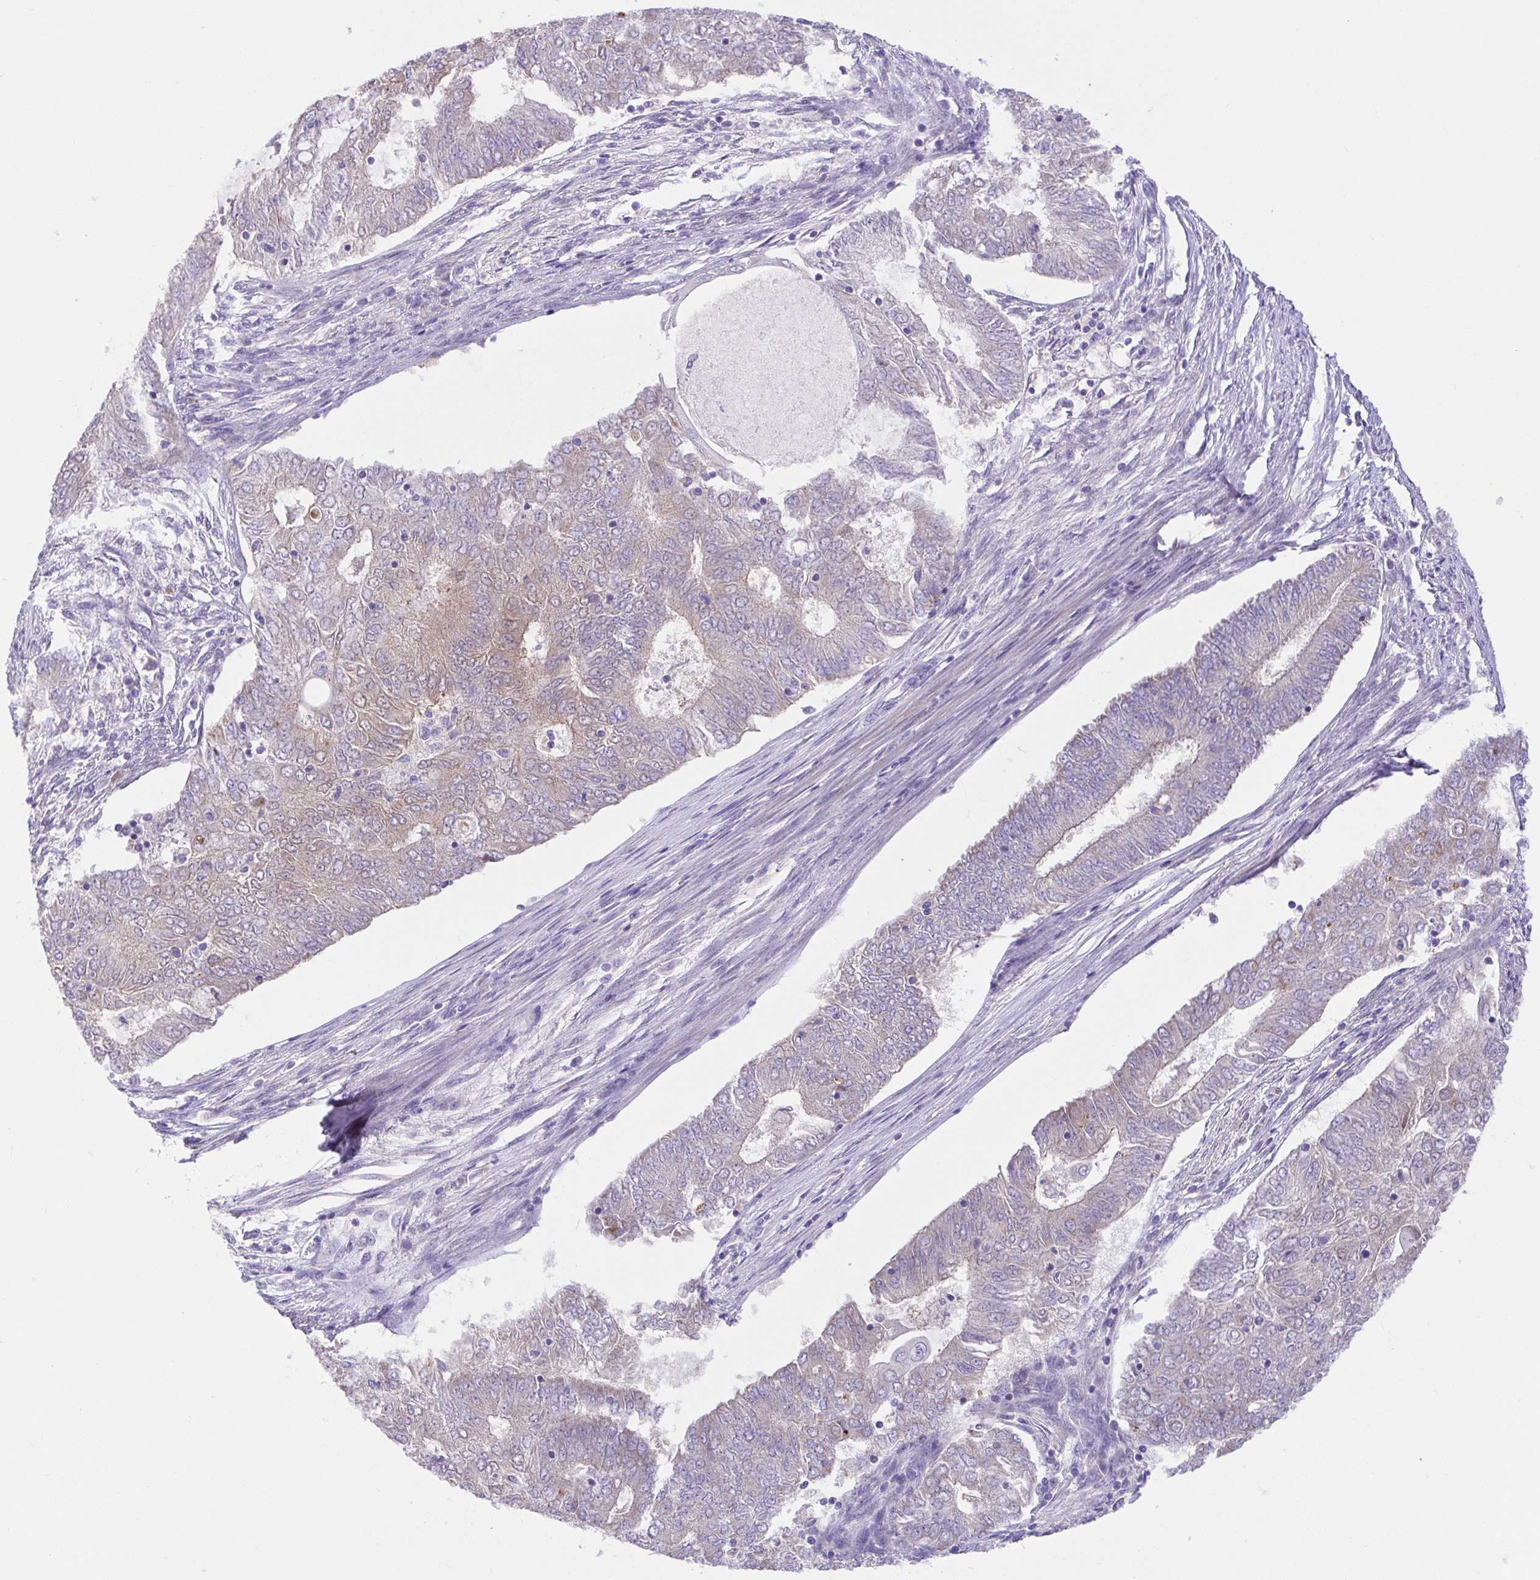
{"staining": {"intensity": "weak", "quantity": "<25%", "location": "cytoplasmic/membranous"}, "tissue": "endometrial cancer", "cell_type": "Tumor cells", "image_type": "cancer", "snomed": [{"axis": "morphology", "description": "Adenocarcinoma, NOS"}, {"axis": "topography", "description": "Endometrium"}], "caption": "High power microscopy histopathology image of an immunohistochemistry micrograph of endometrial cancer (adenocarcinoma), revealing no significant expression in tumor cells. (DAB (3,3'-diaminobenzidine) IHC visualized using brightfield microscopy, high magnification).", "gene": "SLC13A1", "patient": {"sex": "female", "age": 62}}